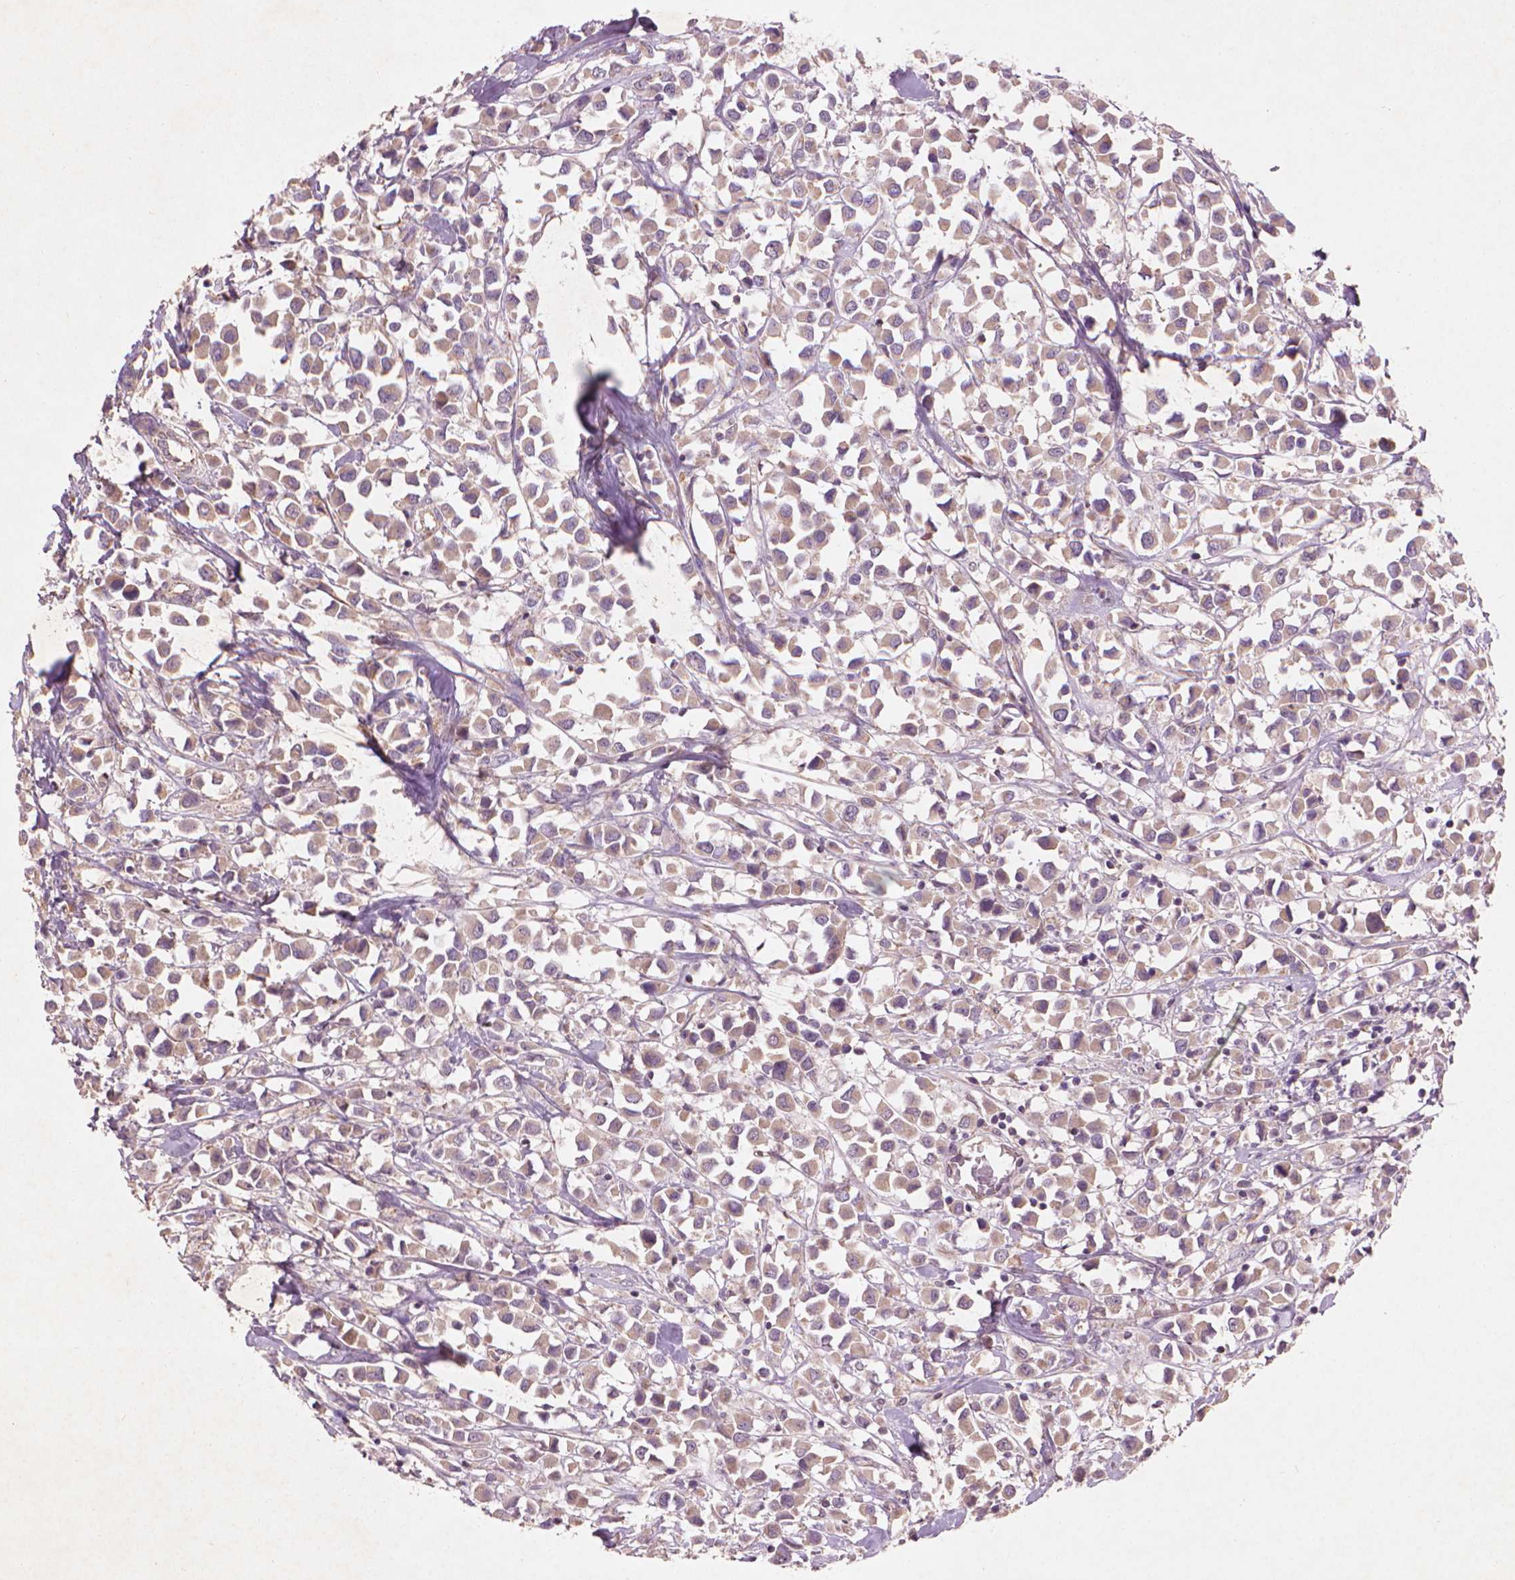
{"staining": {"intensity": "weak", "quantity": ">75%", "location": "cytoplasmic/membranous"}, "tissue": "breast cancer", "cell_type": "Tumor cells", "image_type": "cancer", "snomed": [{"axis": "morphology", "description": "Duct carcinoma"}, {"axis": "topography", "description": "Breast"}], "caption": "An image of invasive ductal carcinoma (breast) stained for a protein reveals weak cytoplasmic/membranous brown staining in tumor cells.", "gene": "NLRX1", "patient": {"sex": "female", "age": 61}}